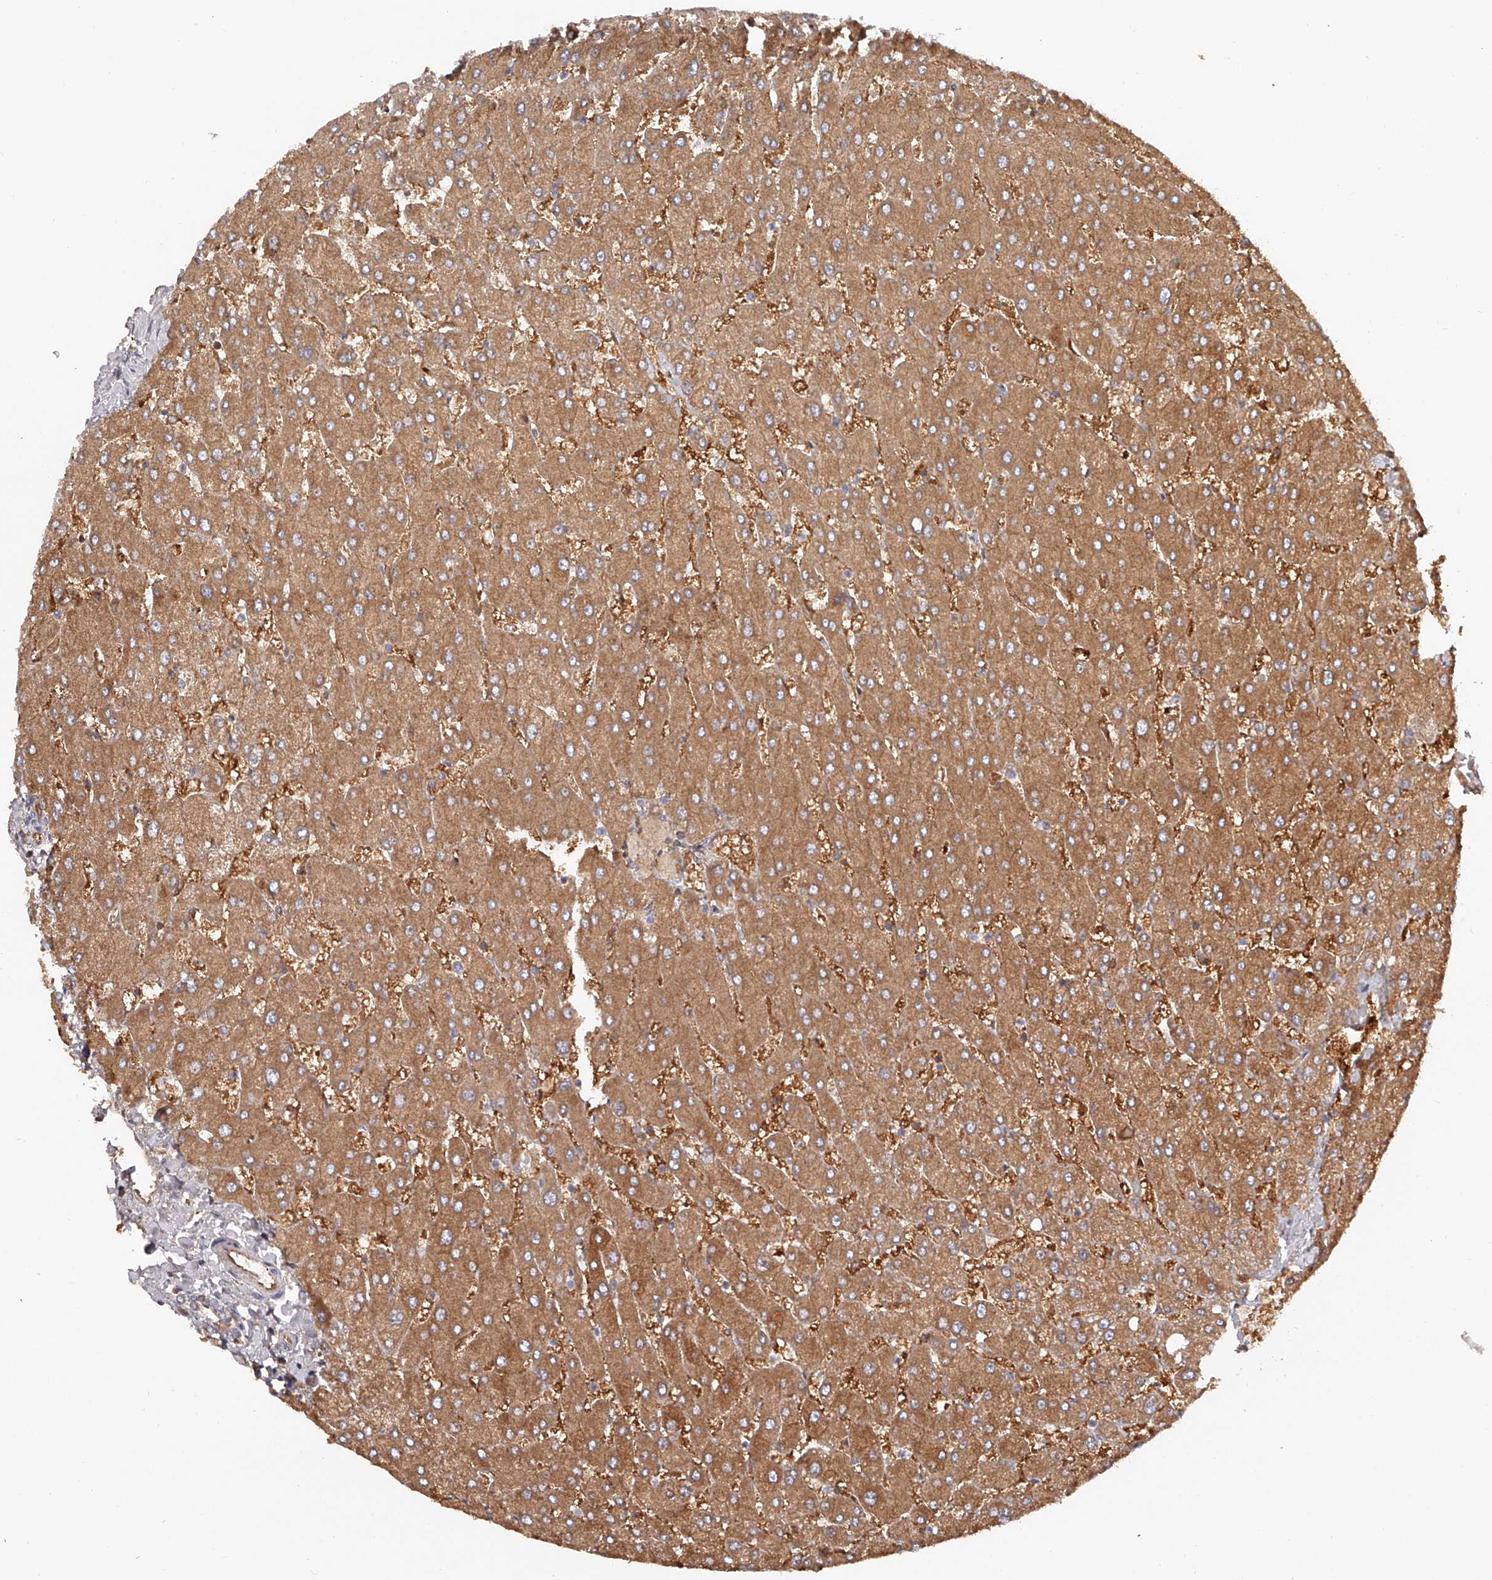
{"staining": {"intensity": "weak", "quantity": ">75%", "location": "cytoplasmic/membranous"}, "tissue": "liver", "cell_type": "Cholangiocytes", "image_type": "normal", "snomed": [{"axis": "morphology", "description": "Normal tissue, NOS"}, {"axis": "topography", "description": "Liver"}], "caption": "Protein positivity by immunohistochemistry (IHC) demonstrates weak cytoplasmic/membranous staining in about >75% of cholangiocytes in benign liver.", "gene": "LAP3", "patient": {"sex": "male", "age": 55}}